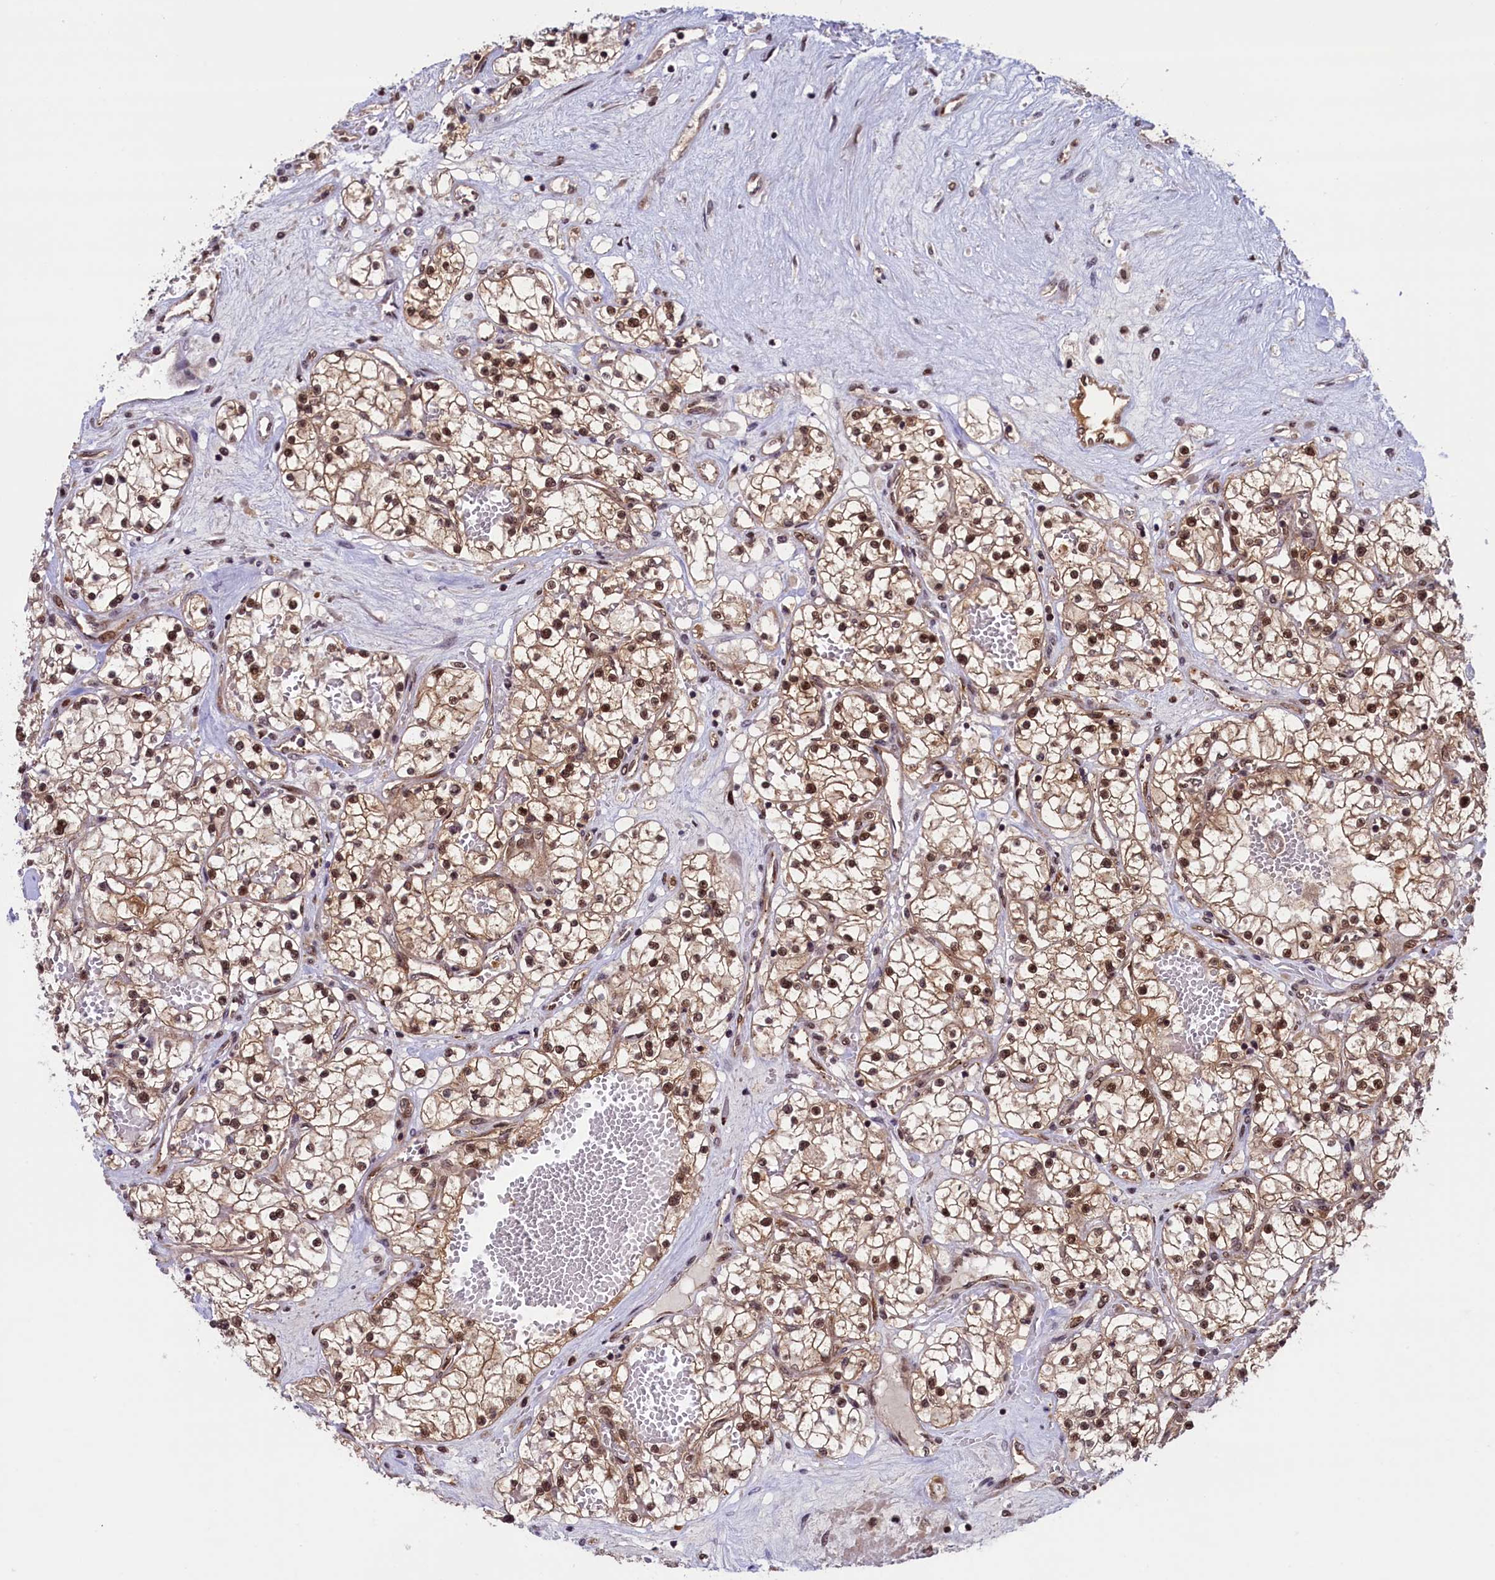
{"staining": {"intensity": "moderate", "quantity": ">75%", "location": "cytoplasmic/membranous,nuclear"}, "tissue": "renal cancer", "cell_type": "Tumor cells", "image_type": "cancer", "snomed": [{"axis": "morphology", "description": "Normal tissue, NOS"}, {"axis": "morphology", "description": "Adenocarcinoma, NOS"}, {"axis": "topography", "description": "Kidney"}], "caption": "Brown immunohistochemical staining in renal cancer (adenocarcinoma) displays moderate cytoplasmic/membranous and nuclear staining in about >75% of tumor cells.", "gene": "SLC7A6OS", "patient": {"sex": "male", "age": 68}}